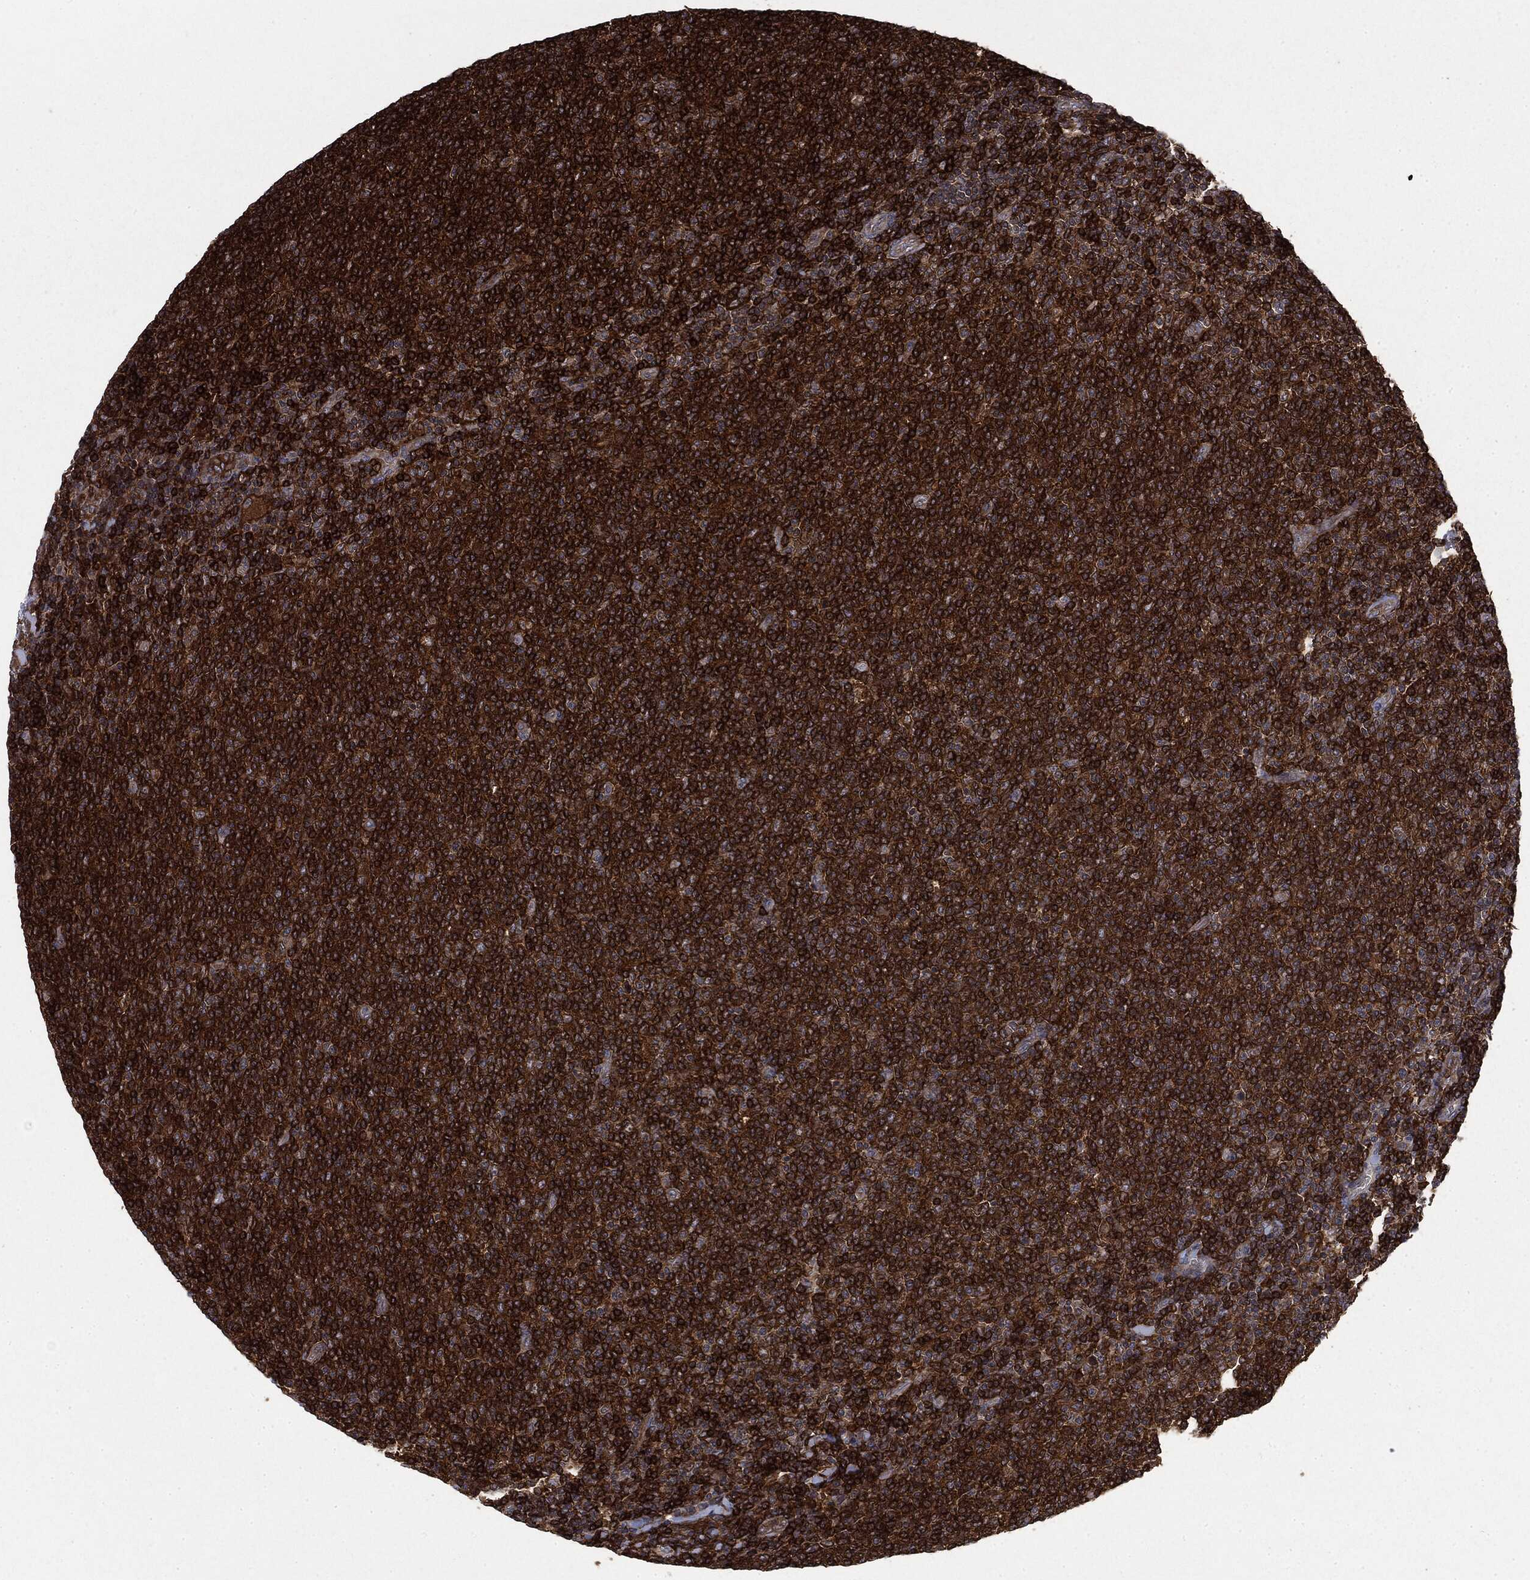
{"staining": {"intensity": "strong", "quantity": ">75%", "location": "cytoplasmic/membranous"}, "tissue": "lymphoma", "cell_type": "Tumor cells", "image_type": "cancer", "snomed": [{"axis": "morphology", "description": "Malignant lymphoma, non-Hodgkin's type, Low grade"}, {"axis": "topography", "description": "Lymph node"}], "caption": "Strong cytoplasmic/membranous protein expression is seen in approximately >75% of tumor cells in malignant lymphoma, non-Hodgkin's type (low-grade). The staining was performed using DAB (3,3'-diaminobenzidine), with brown indicating positive protein expression. Nuclei are stained blue with hematoxylin.", "gene": "SNX5", "patient": {"sex": "male", "age": 52}}